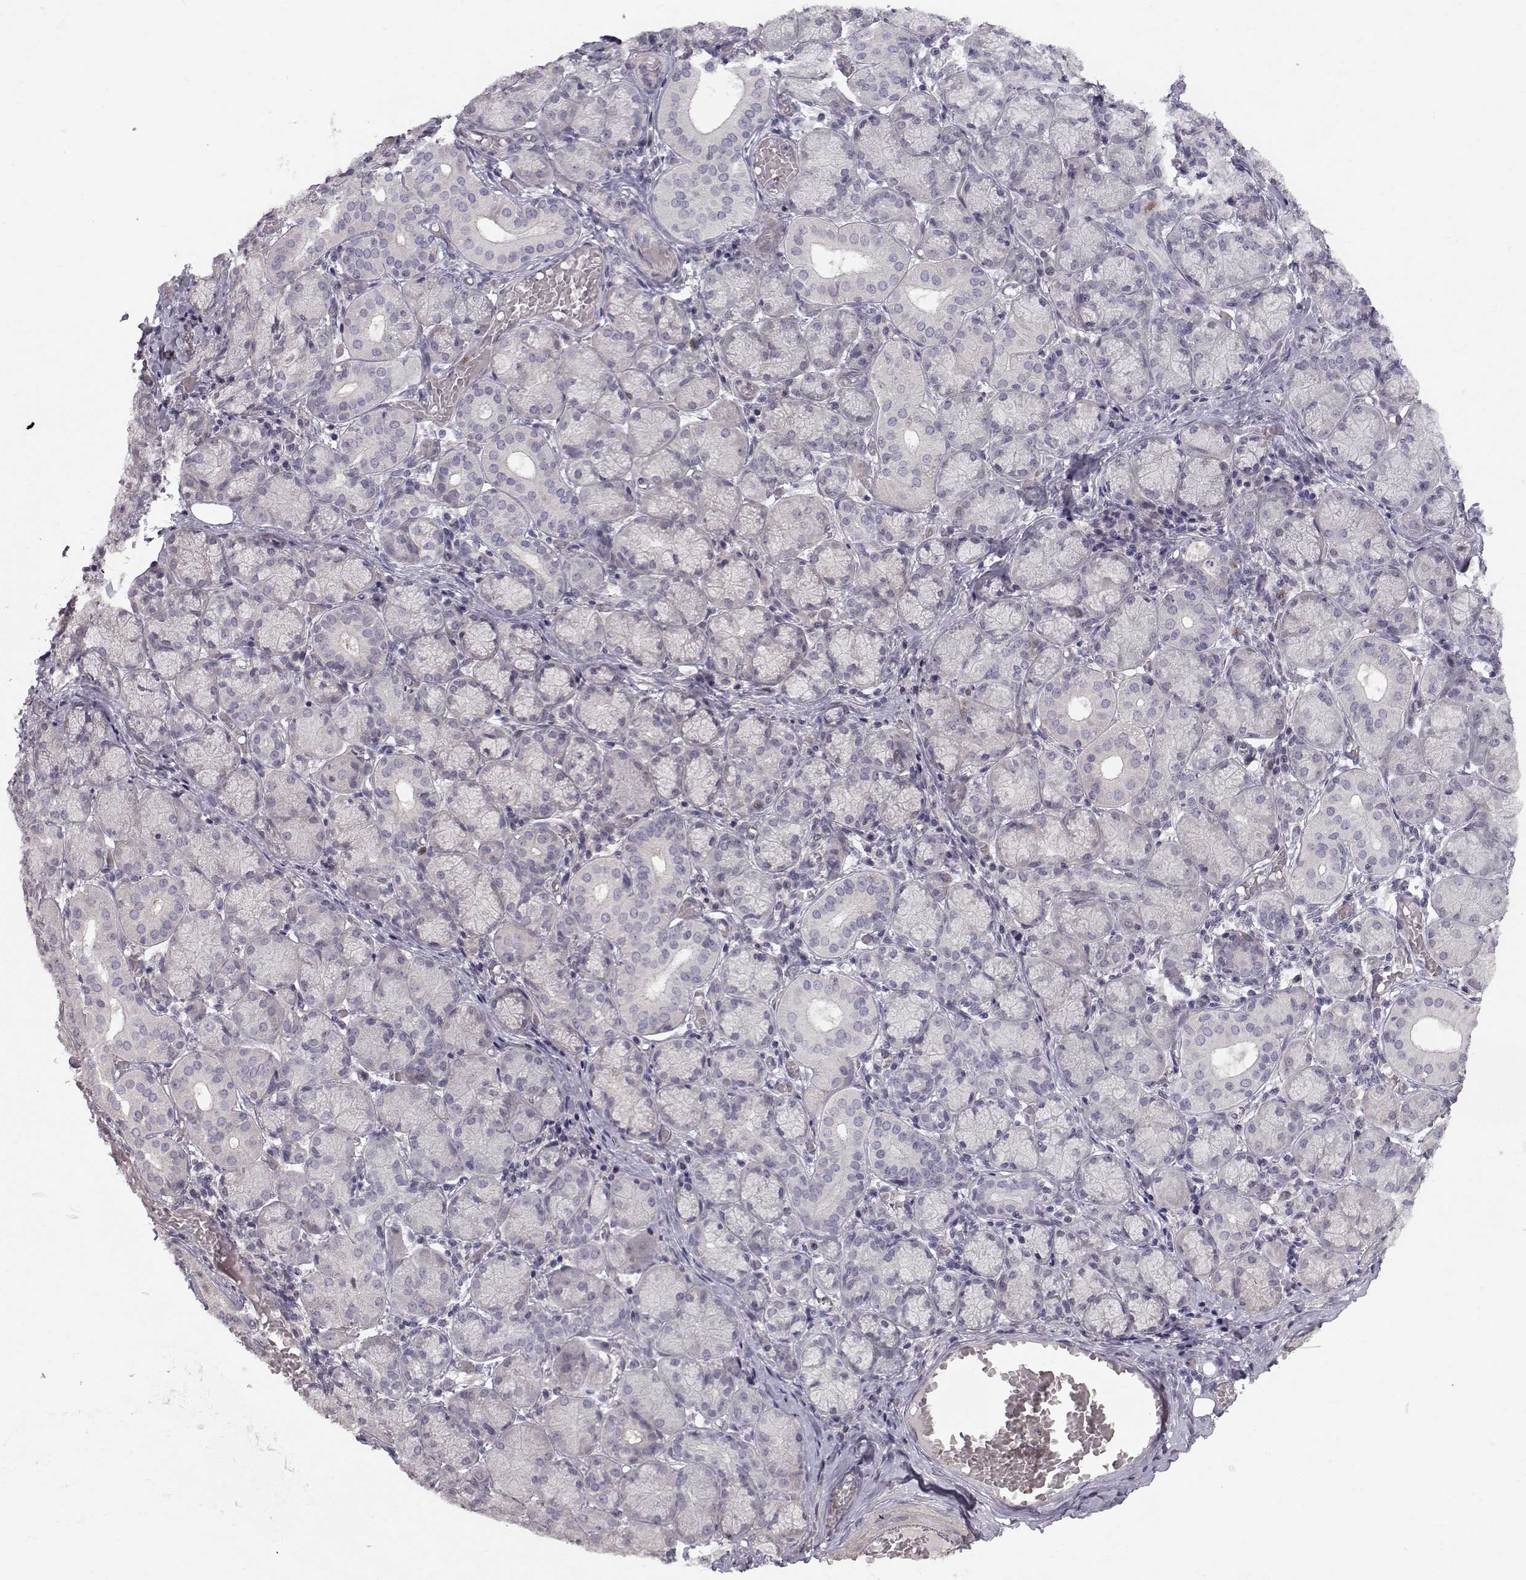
{"staining": {"intensity": "negative", "quantity": "none", "location": "none"}, "tissue": "salivary gland", "cell_type": "Glandular cells", "image_type": "normal", "snomed": [{"axis": "morphology", "description": "Normal tissue, NOS"}, {"axis": "topography", "description": "Salivary gland"}, {"axis": "topography", "description": "Peripheral nerve tissue"}], "caption": "High magnification brightfield microscopy of normal salivary gland stained with DAB (3,3'-diaminobenzidine) (brown) and counterstained with hematoxylin (blue): glandular cells show no significant positivity. (Stains: DAB immunohistochemistry (IHC) with hematoxylin counter stain, Microscopy: brightfield microscopy at high magnification).", "gene": "HSP90AB1", "patient": {"sex": "female", "age": 24}}